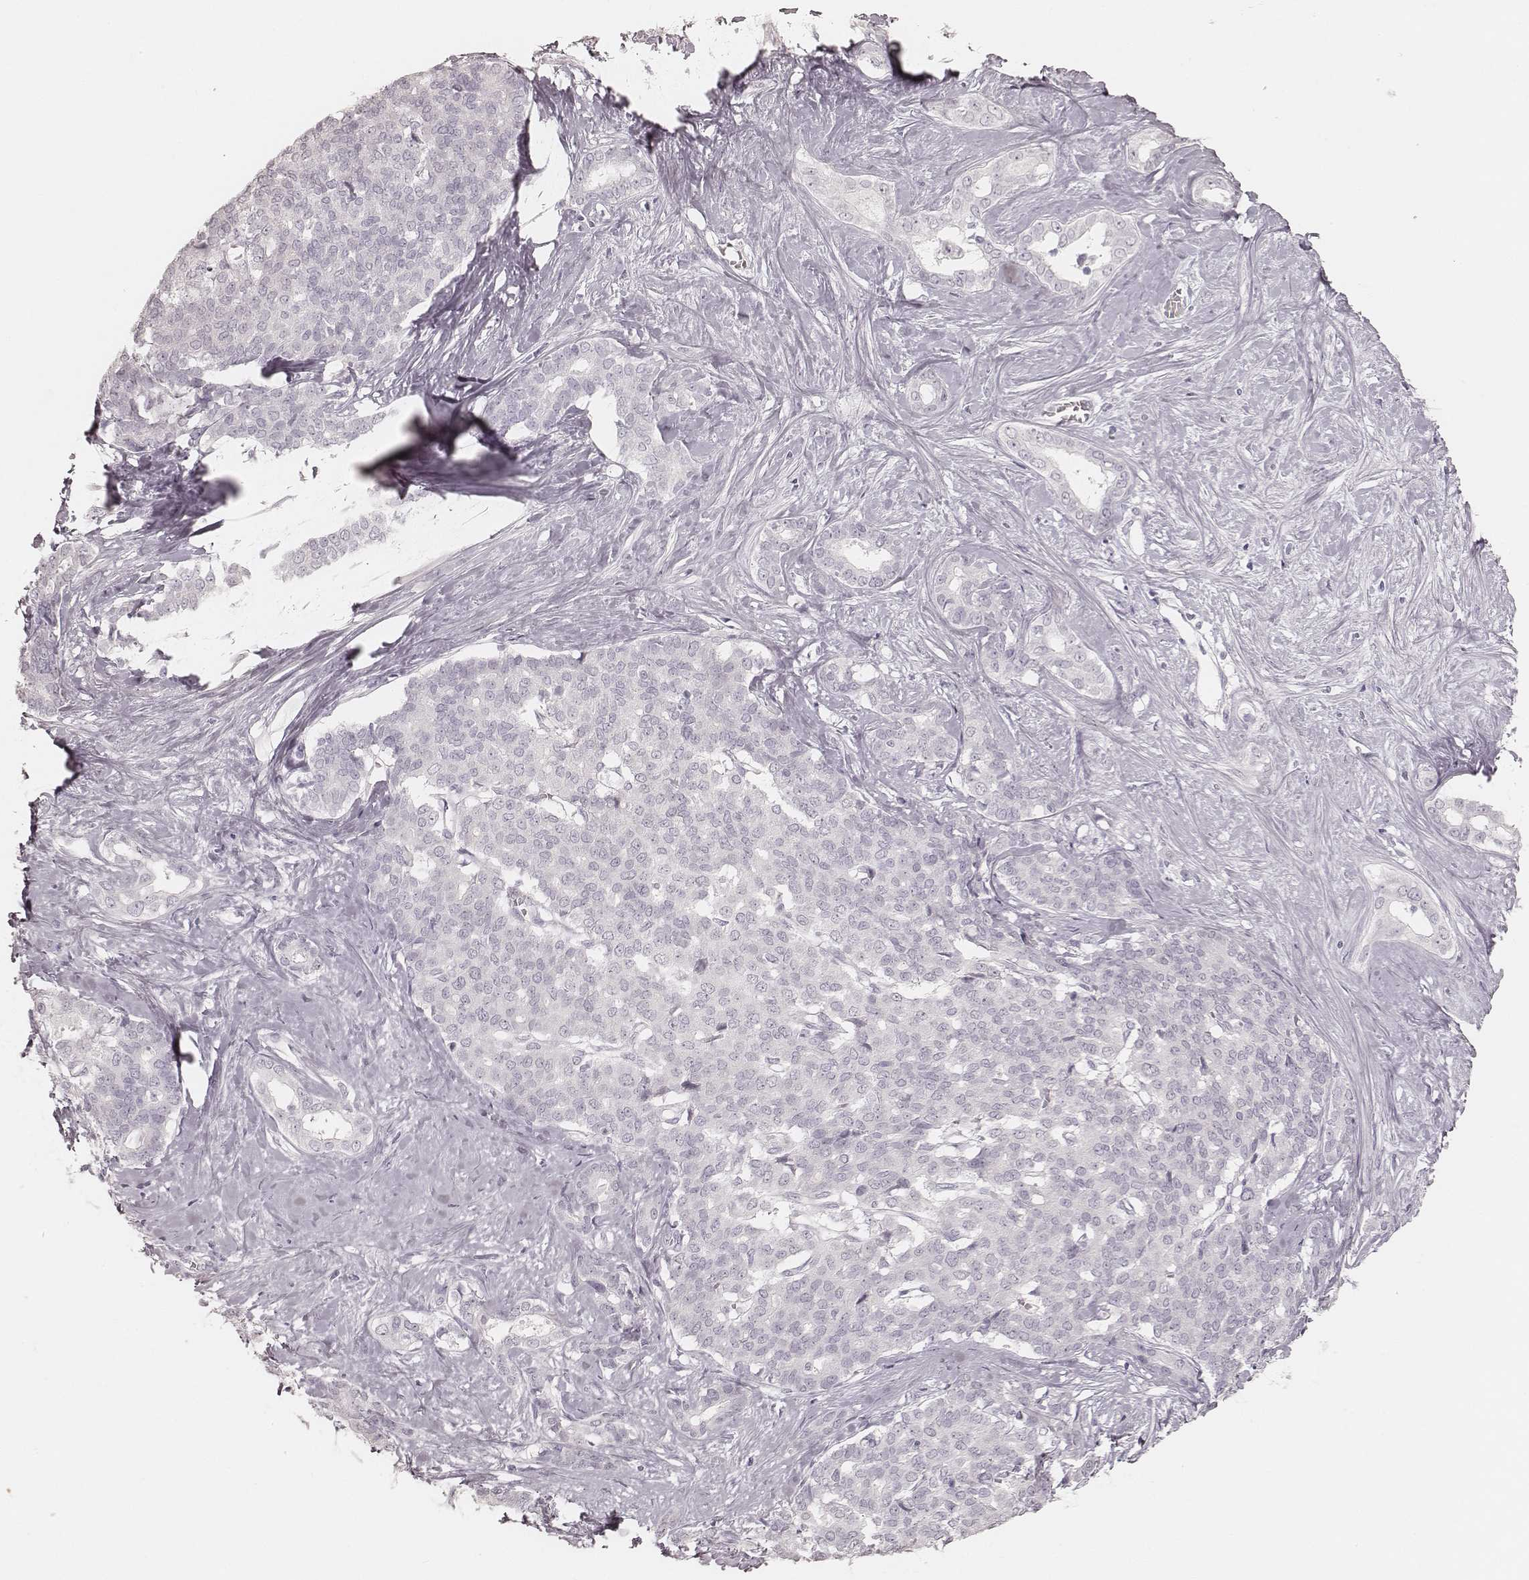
{"staining": {"intensity": "negative", "quantity": "none", "location": "none"}, "tissue": "liver cancer", "cell_type": "Tumor cells", "image_type": "cancer", "snomed": [{"axis": "morphology", "description": "Cholangiocarcinoma"}, {"axis": "topography", "description": "Liver"}], "caption": "An image of cholangiocarcinoma (liver) stained for a protein reveals no brown staining in tumor cells. (Brightfield microscopy of DAB IHC at high magnification).", "gene": "KRT26", "patient": {"sex": "female", "age": 47}}